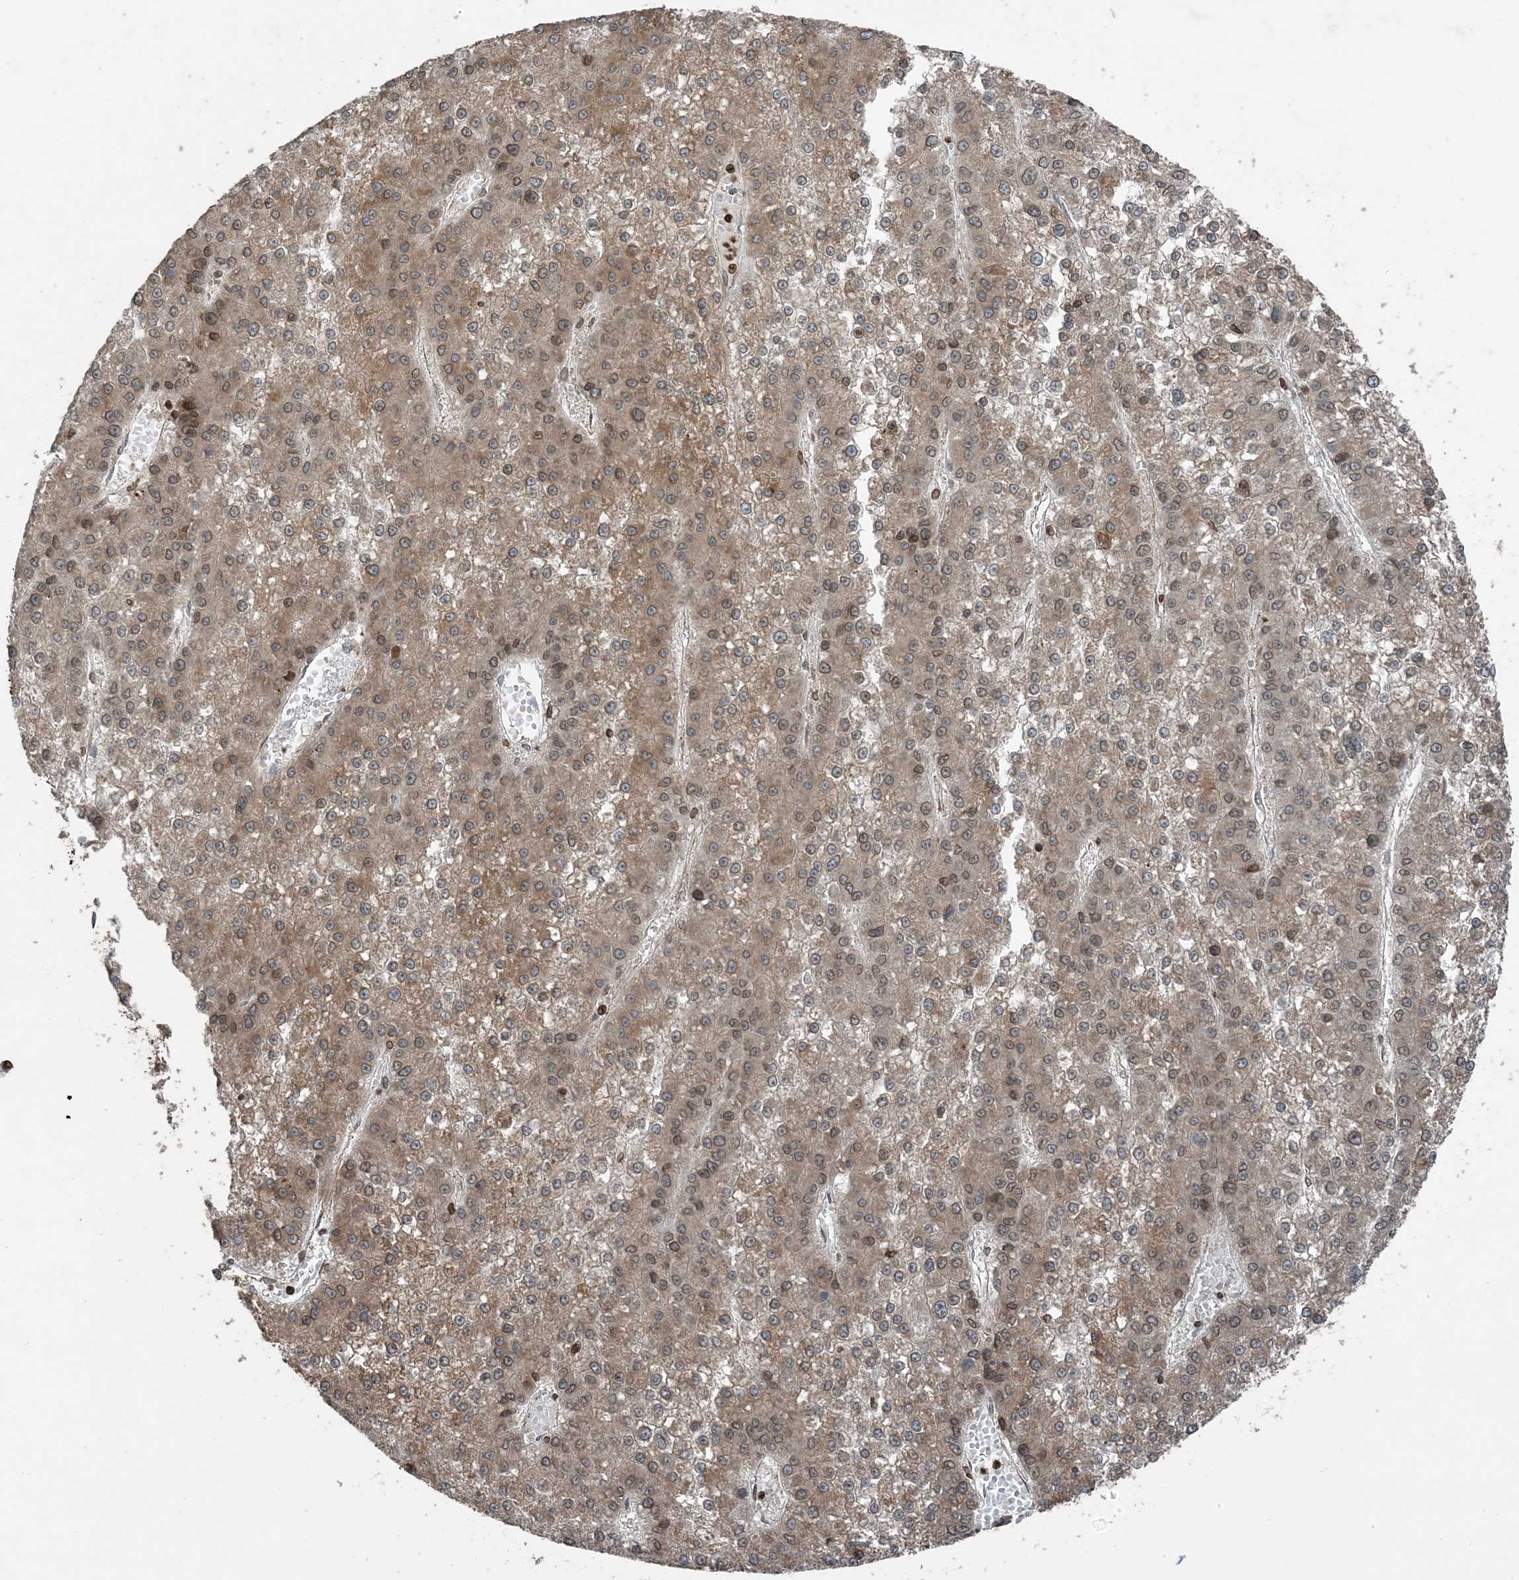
{"staining": {"intensity": "moderate", "quantity": ">75%", "location": "cytoplasmic/membranous,nuclear"}, "tissue": "liver cancer", "cell_type": "Tumor cells", "image_type": "cancer", "snomed": [{"axis": "morphology", "description": "Carcinoma, Hepatocellular, NOS"}, {"axis": "topography", "description": "Liver"}], "caption": "Human liver cancer (hepatocellular carcinoma) stained with a protein marker reveals moderate staining in tumor cells.", "gene": "ZFAND2B", "patient": {"sex": "female", "age": 73}}